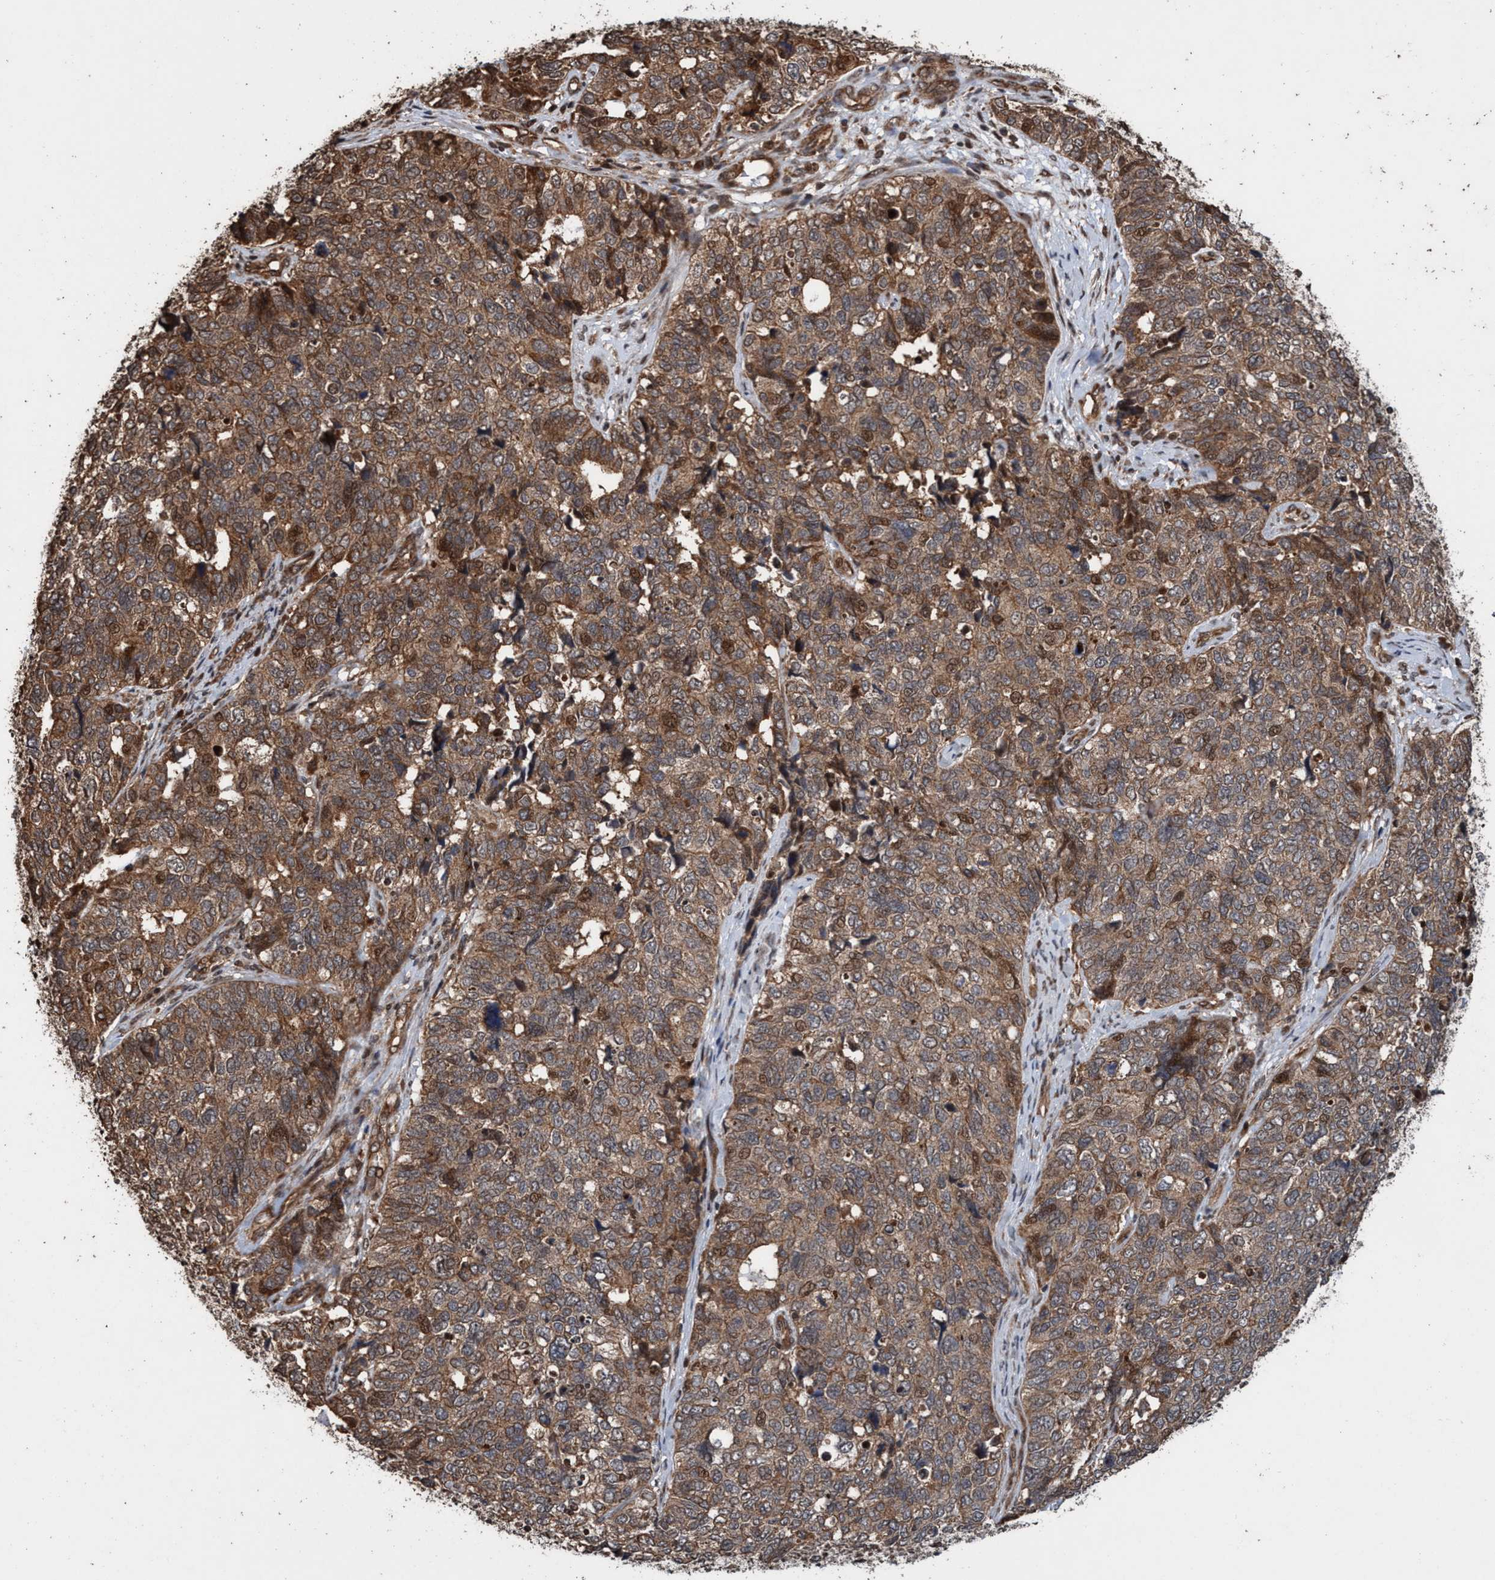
{"staining": {"intensity": "moderate", "quantity": ">75%", "location": "cytoplasmic/membranous,nuclear"}, "tissue": "cervical cancer", "cell_type": "Tumor cells", "image_type": "cancer", "snomed": [{"axis": "morphology", "description": "Squamous cell carcinoma, NOS"}, {"axis": "topography", "description": "Cervix"}], "caption": "About >75% of tumor cells in cervical cancer demonstrate moderate cytoplasmic/membranous and nuclear protein positivity as visualized by brown immunohistochemical staining.", "gene": "TRPC7", "patient": {"sex": "female", "age": 63}}